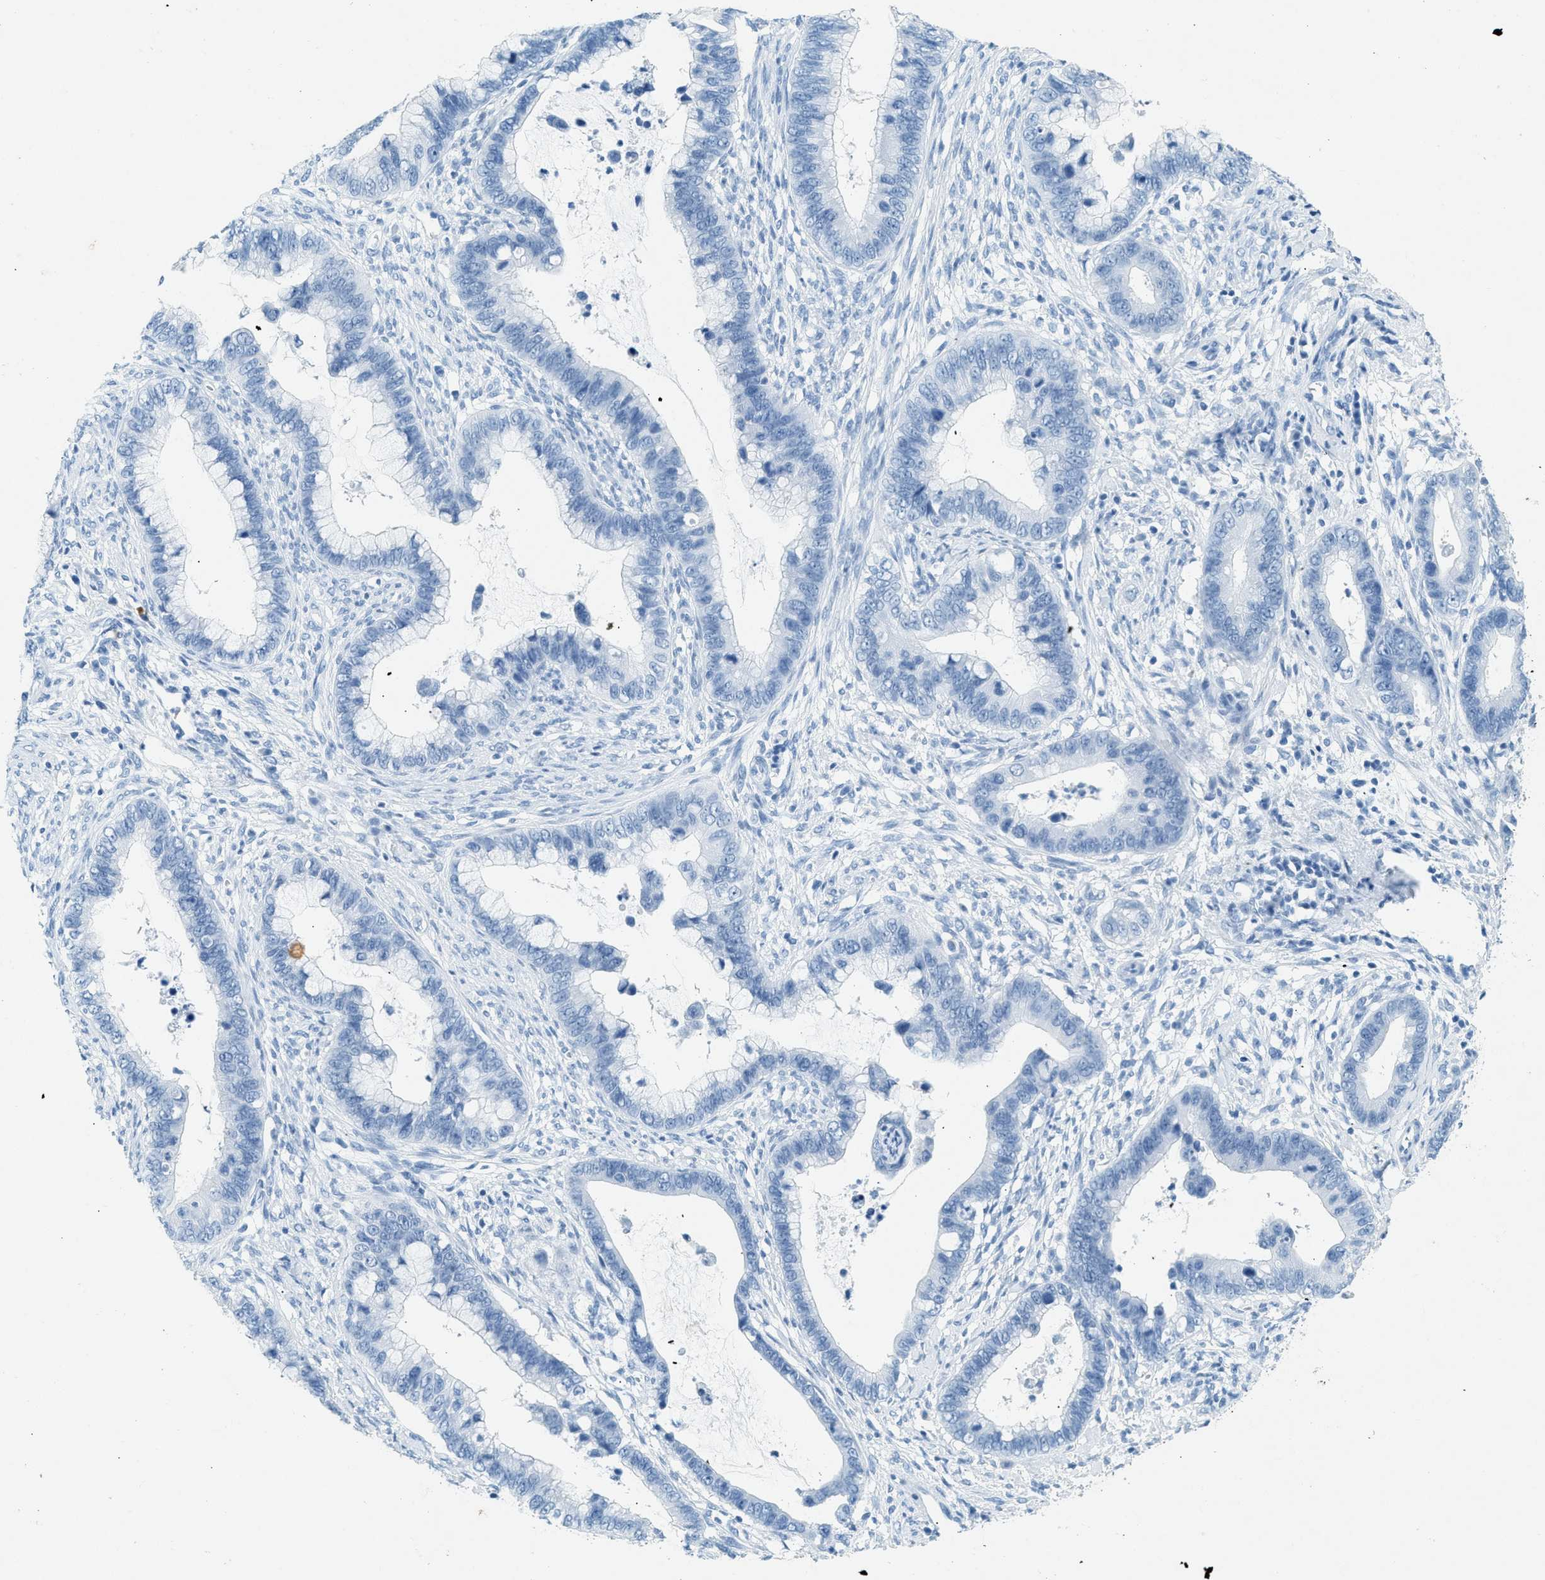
{"staining": {"intensity": "negative", "quantity": "none", "location": "none"}, "tissue": "cervical cancer", "cell_type": "Tumor cells", "image_type": "cancer", "snomed": [{"axis": "morphology", "description": "Adenocarcinoma, NOS"}, {"axis": "topography", "description": "Cervix"}], "caption": "The immunohistochemistry (IHC) photomicrograph has no significant expression in tumor cells of cervical adenocarcinoma tissue.", "gene": "HHATL", "patient": {"sex": "female", "age": 44}}